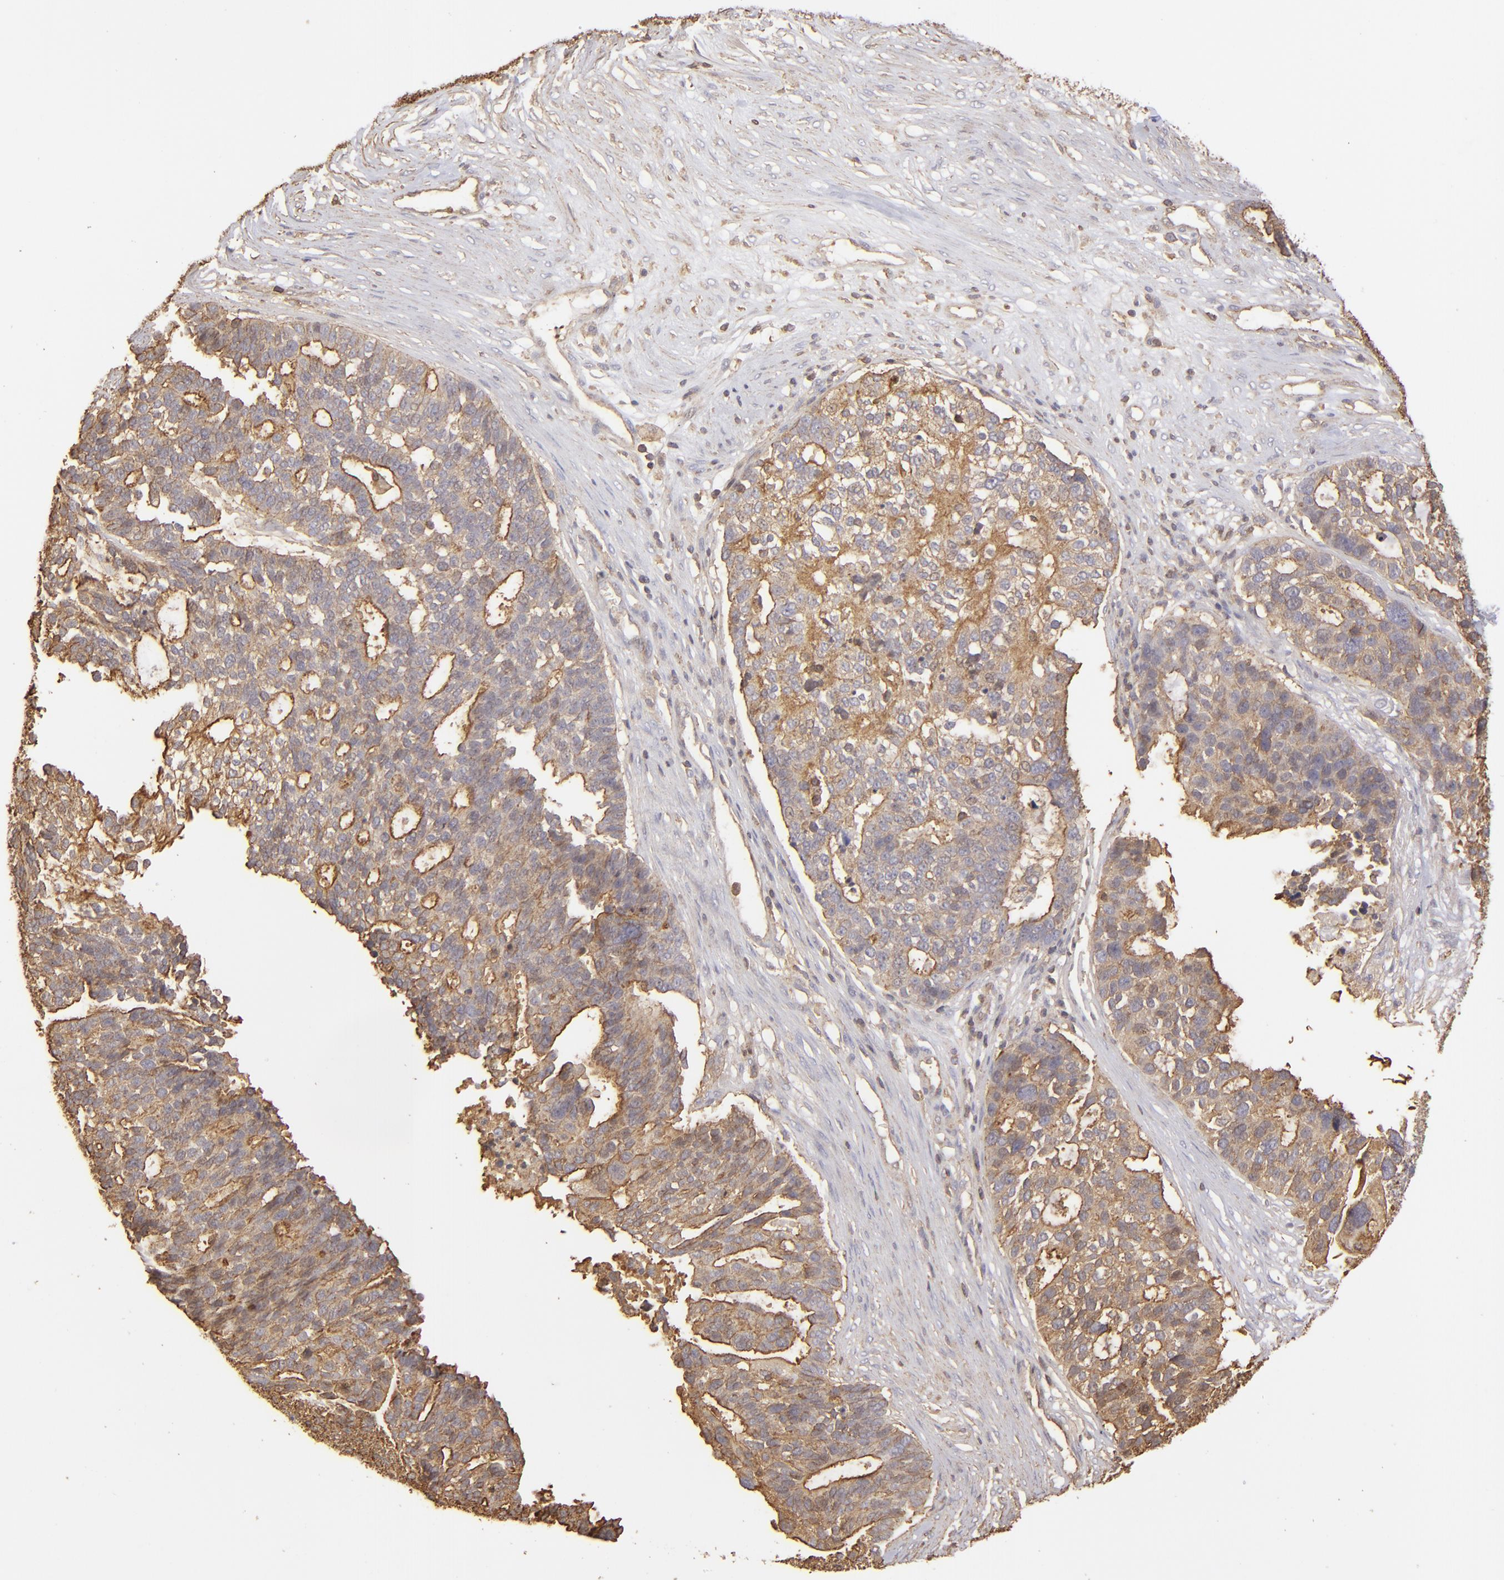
{"staining": {"intensity": "moderate", "quantity": ">75%", "location": "cytoplasmic/membranous"}, "tissue": "ovarian cancer", "cell_type": "Tumor cells", "image_type": "cancer", "snomed": [{"axis": "morphology", "description": "Cystadenocarcinoma, serous, NOS"}, {"axis": "topography", "description": "Ovary"}], "caption": "Tumor cells display moderate cytoplasmic/membranous staining in about >75% of cells in ovarian cancer (serous cystadenocarcinoma). (Brightfield microscopy of DAB IHC at high magnification).", "gene": "ACTB", "patient": {"sex": "female", "age": 59}}